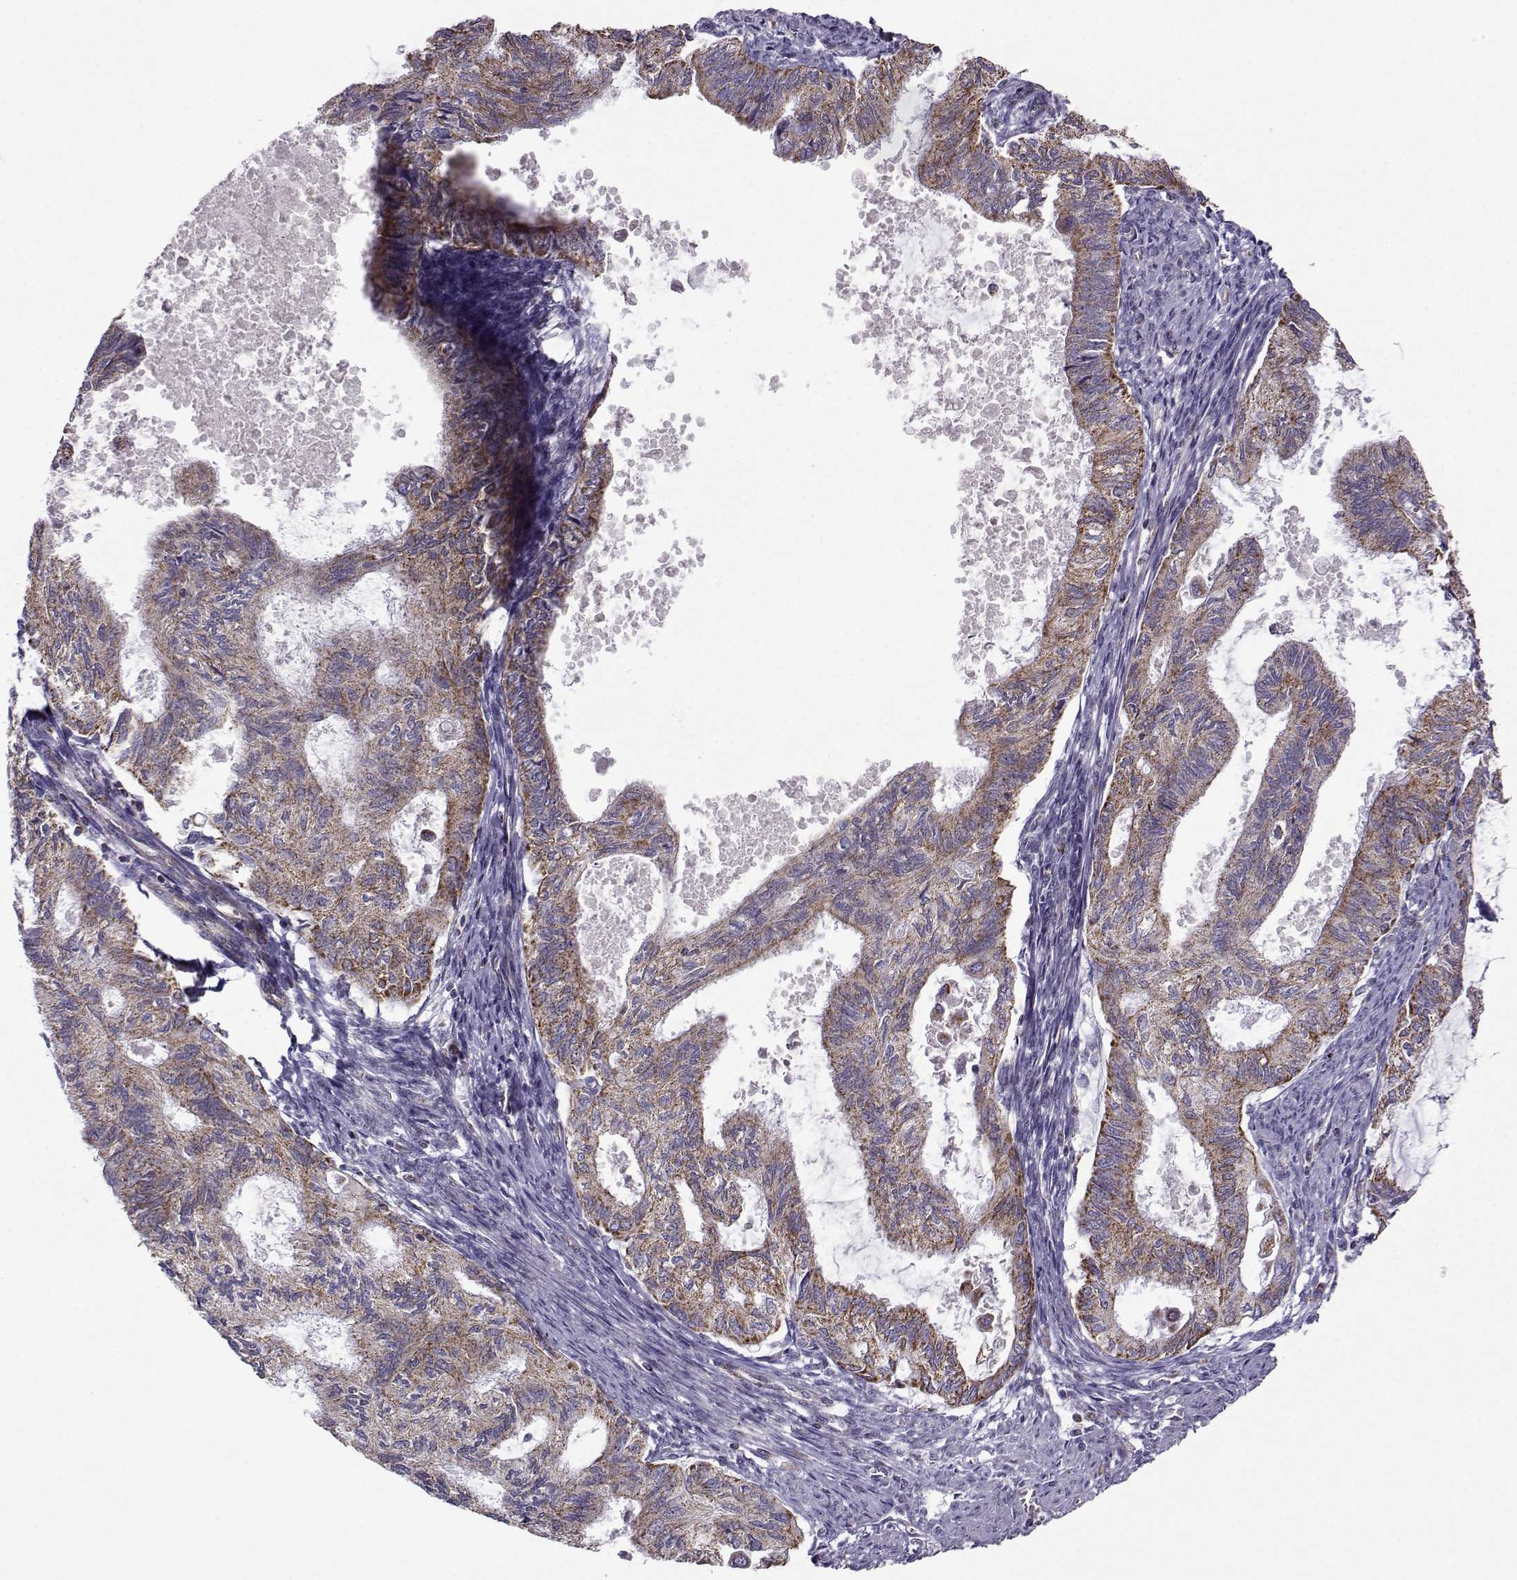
{"staining": {"intensity": "strong", "quantity": "25%-75%", "location": "cytoplasmic/membranous"}, "tissue": "endometrial cancer", "cell_type": "Tumor cells", "image_type": "cancer", "snomed": [{"axis": "morphology", "description": "Adenocarcinoma, NOS"}, {"axis": "topography", "description": "Endometrium"}], "caption": "Immunohistochemical staining of human endometrial adenocarcinoma demonstrates strong cytoplasmic/membranous protein expression in about 25%-75% of tumor cells.", "gene": "NECAB3", "patient": {"sex": "female", "age": 86}}